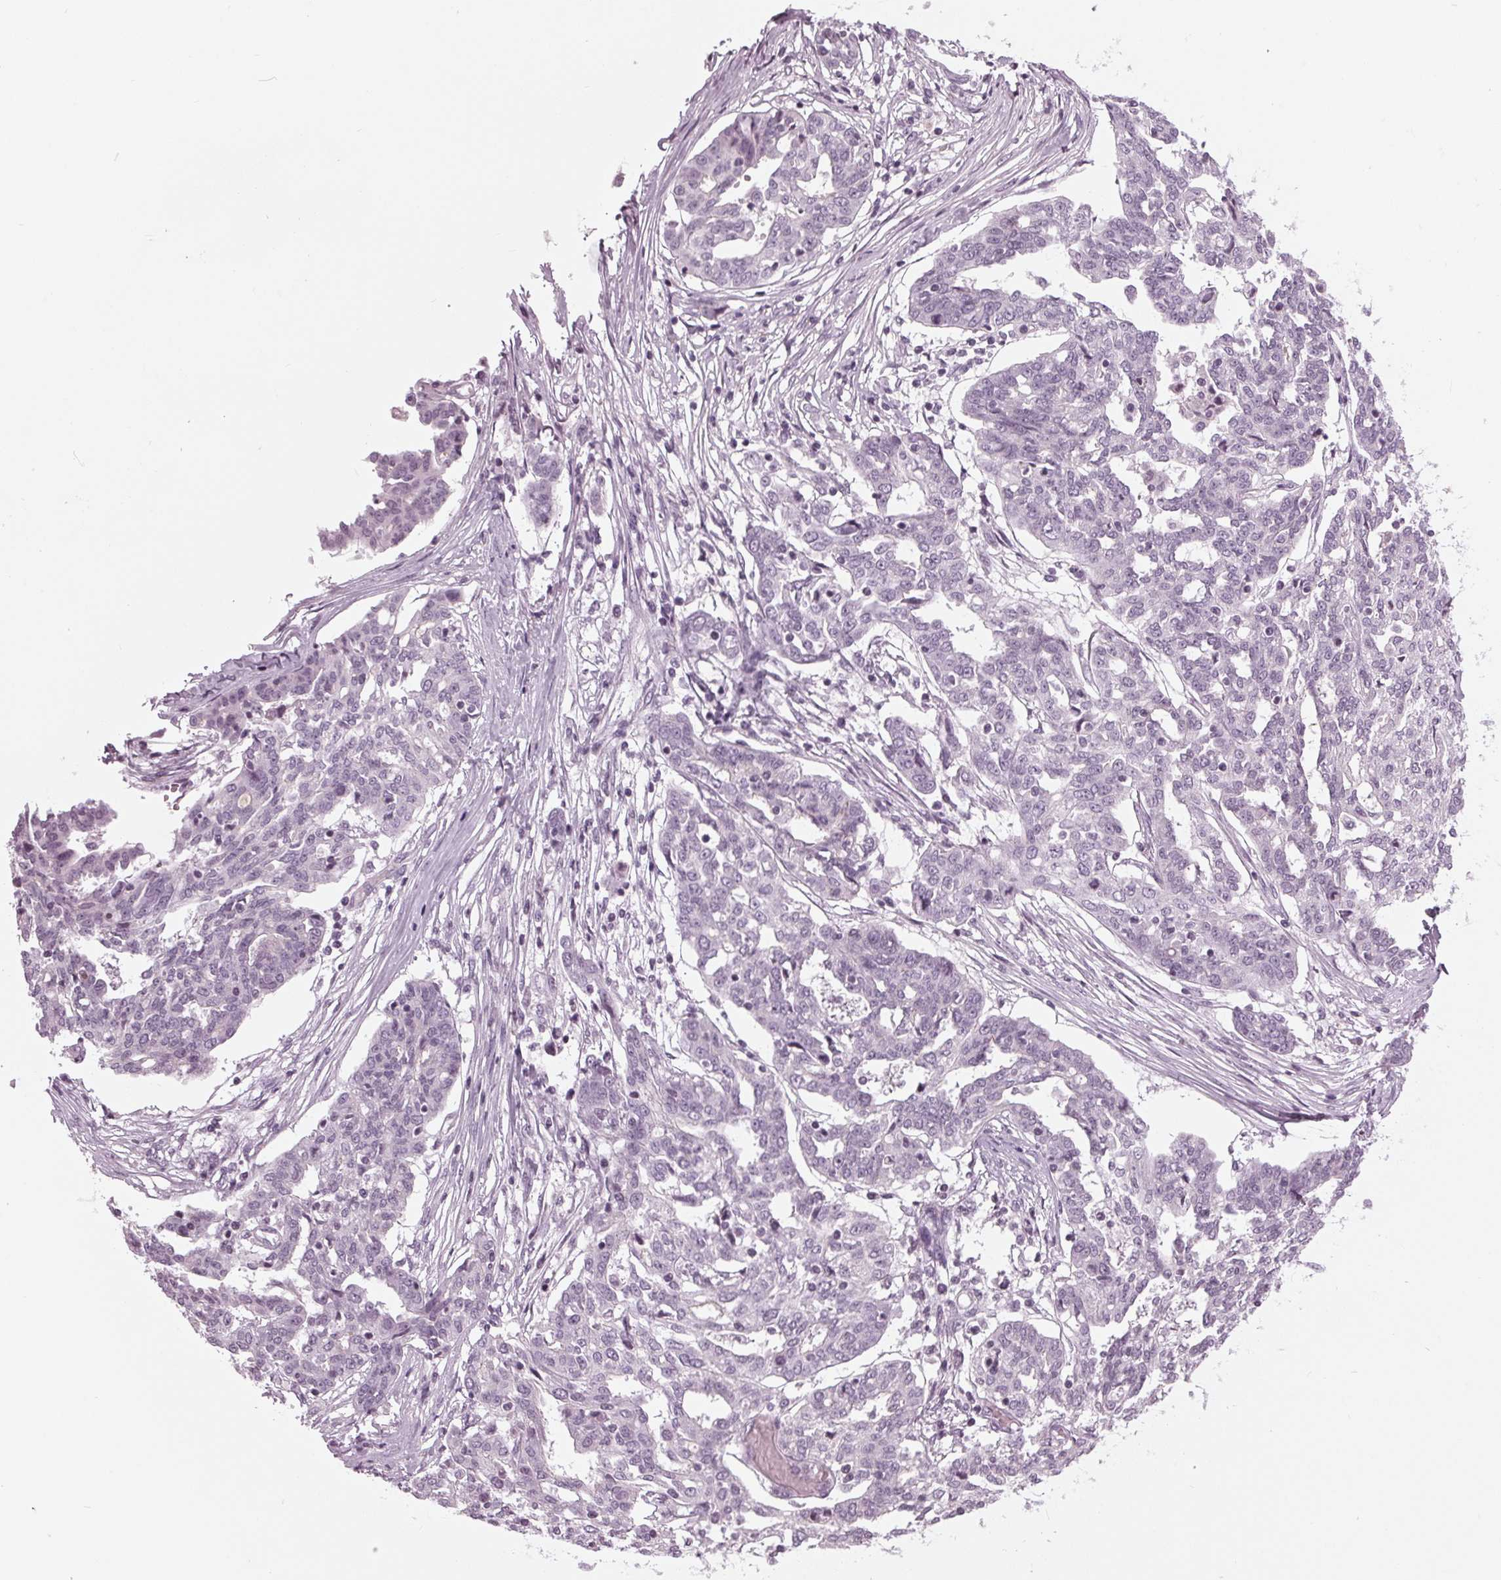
{"staining": {"intensity": "negative", "quantity": "none", "location": "none"}, "tissue": "ovarian cancer", "cell_type": "Tumor cells", "image_type": "cancer", "snomed": [{"axis": "morphology", "description": "Cystadenocarcinoma, serous, NOS"}, {"axis": "topography", "description": "Ovary"}], "caption": "Image shows no significant protein expression in tumor cells of serous cystadenocarcinoma (ovarian).", "gene": "SLC9A4", "patient": {"sex": "female", "age": 67}}